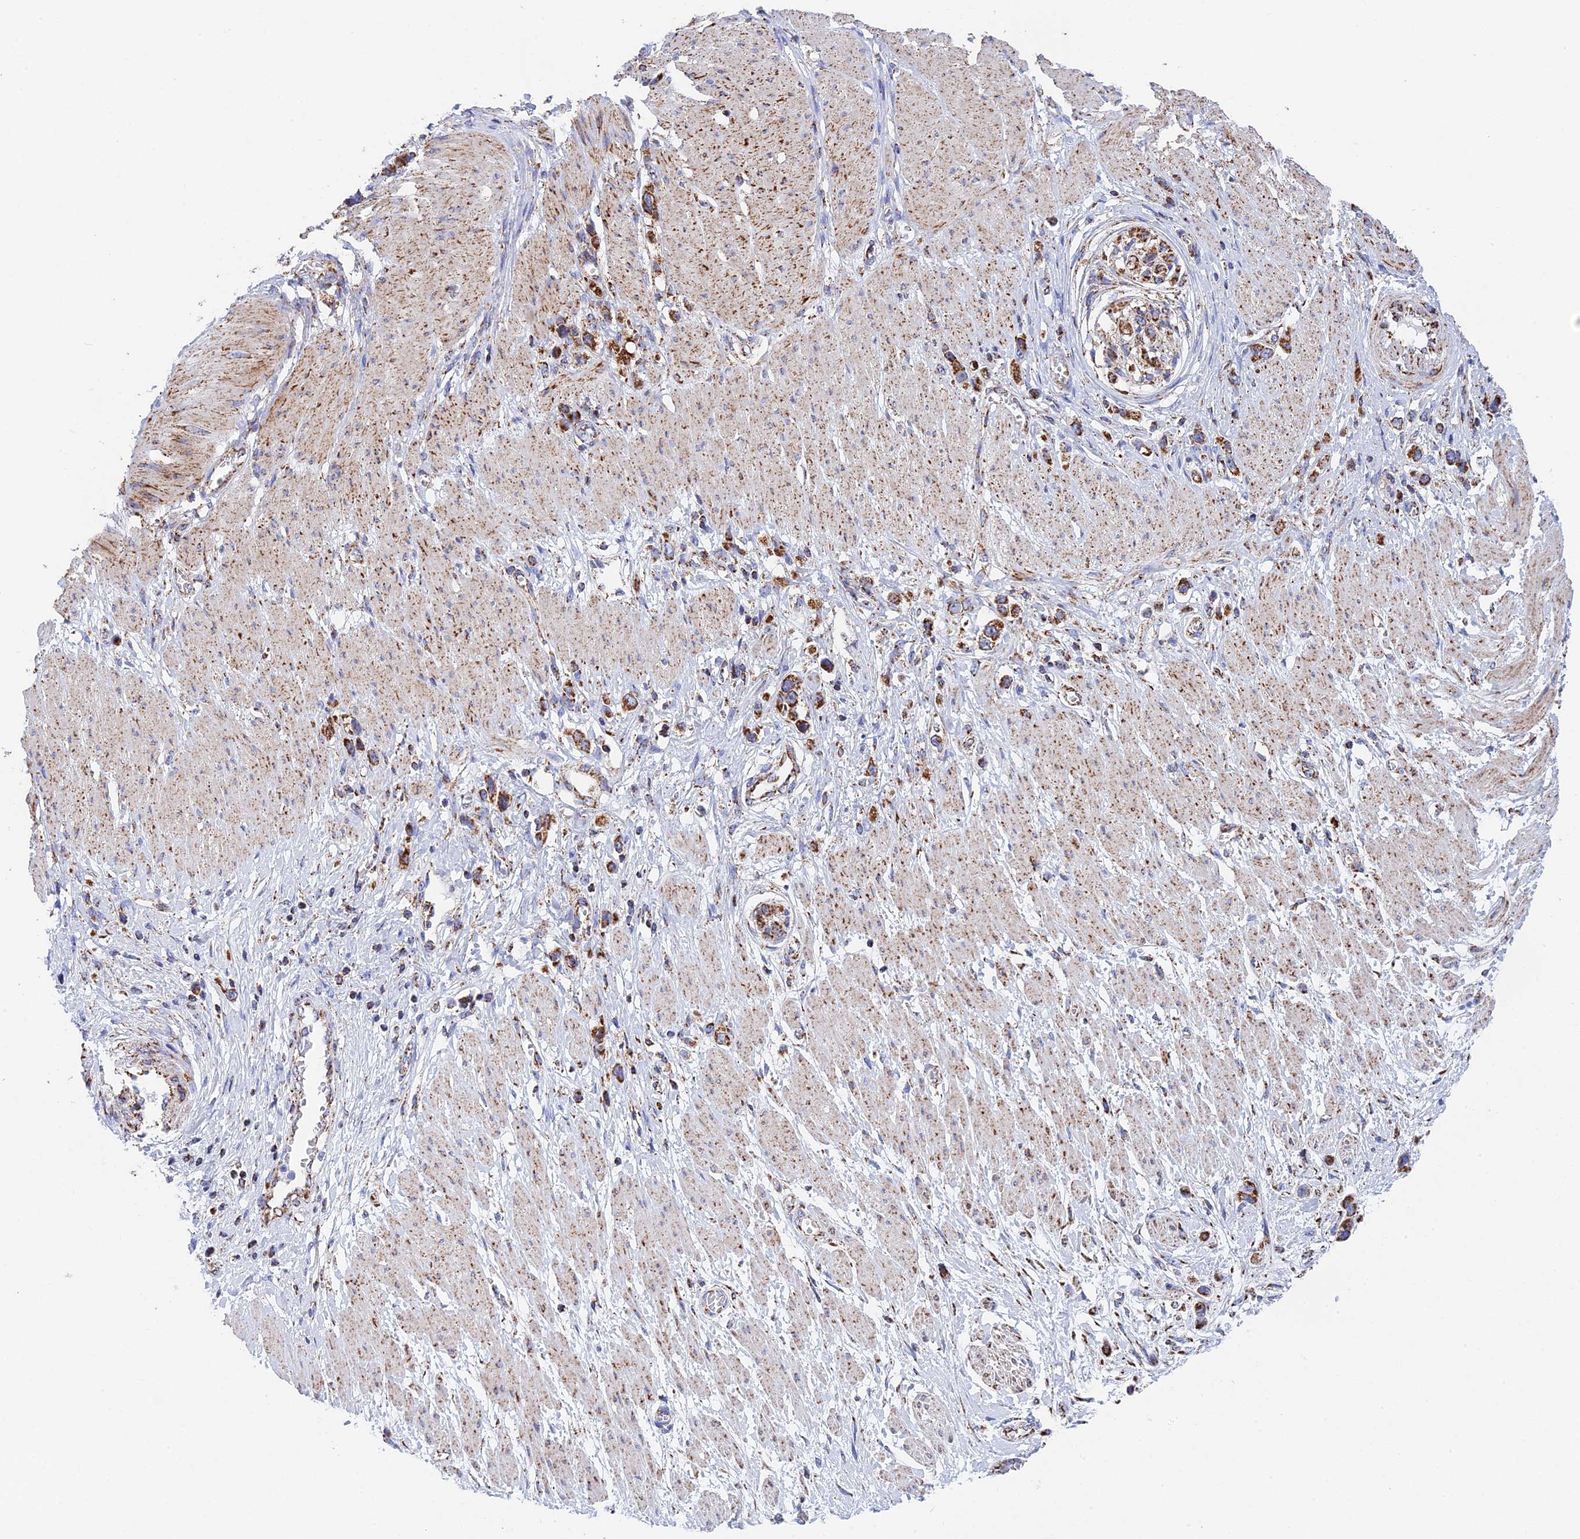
{"staining": {"intensity": "moderate", "quantity": ">75%", "location": "cytoplasmic/membranous"}, "tissue": "stomach cancer", "cell_type": "Tumor cells", "image_type": "cancer", "snomed": [{"axis": "morphology", "description": "Normal tissue, NOS"}, {"axis": "morphology", "description": "Adenocarcinoma, NOS"}, {"axis": "topography", "description": "Stomach, upper"}, {"axis": "topography", "description": "Stomach"}], "caption": "IHC (DAB (3,3'-diaminobenzidine)) staining of human stomach adenocarcinoma demonstrates moderate cytoplasmic/membranous protein staining in about >75% of tumor cells.", "gene": "NDUFA5", "patient": {"sex": "female", "age": 65}}